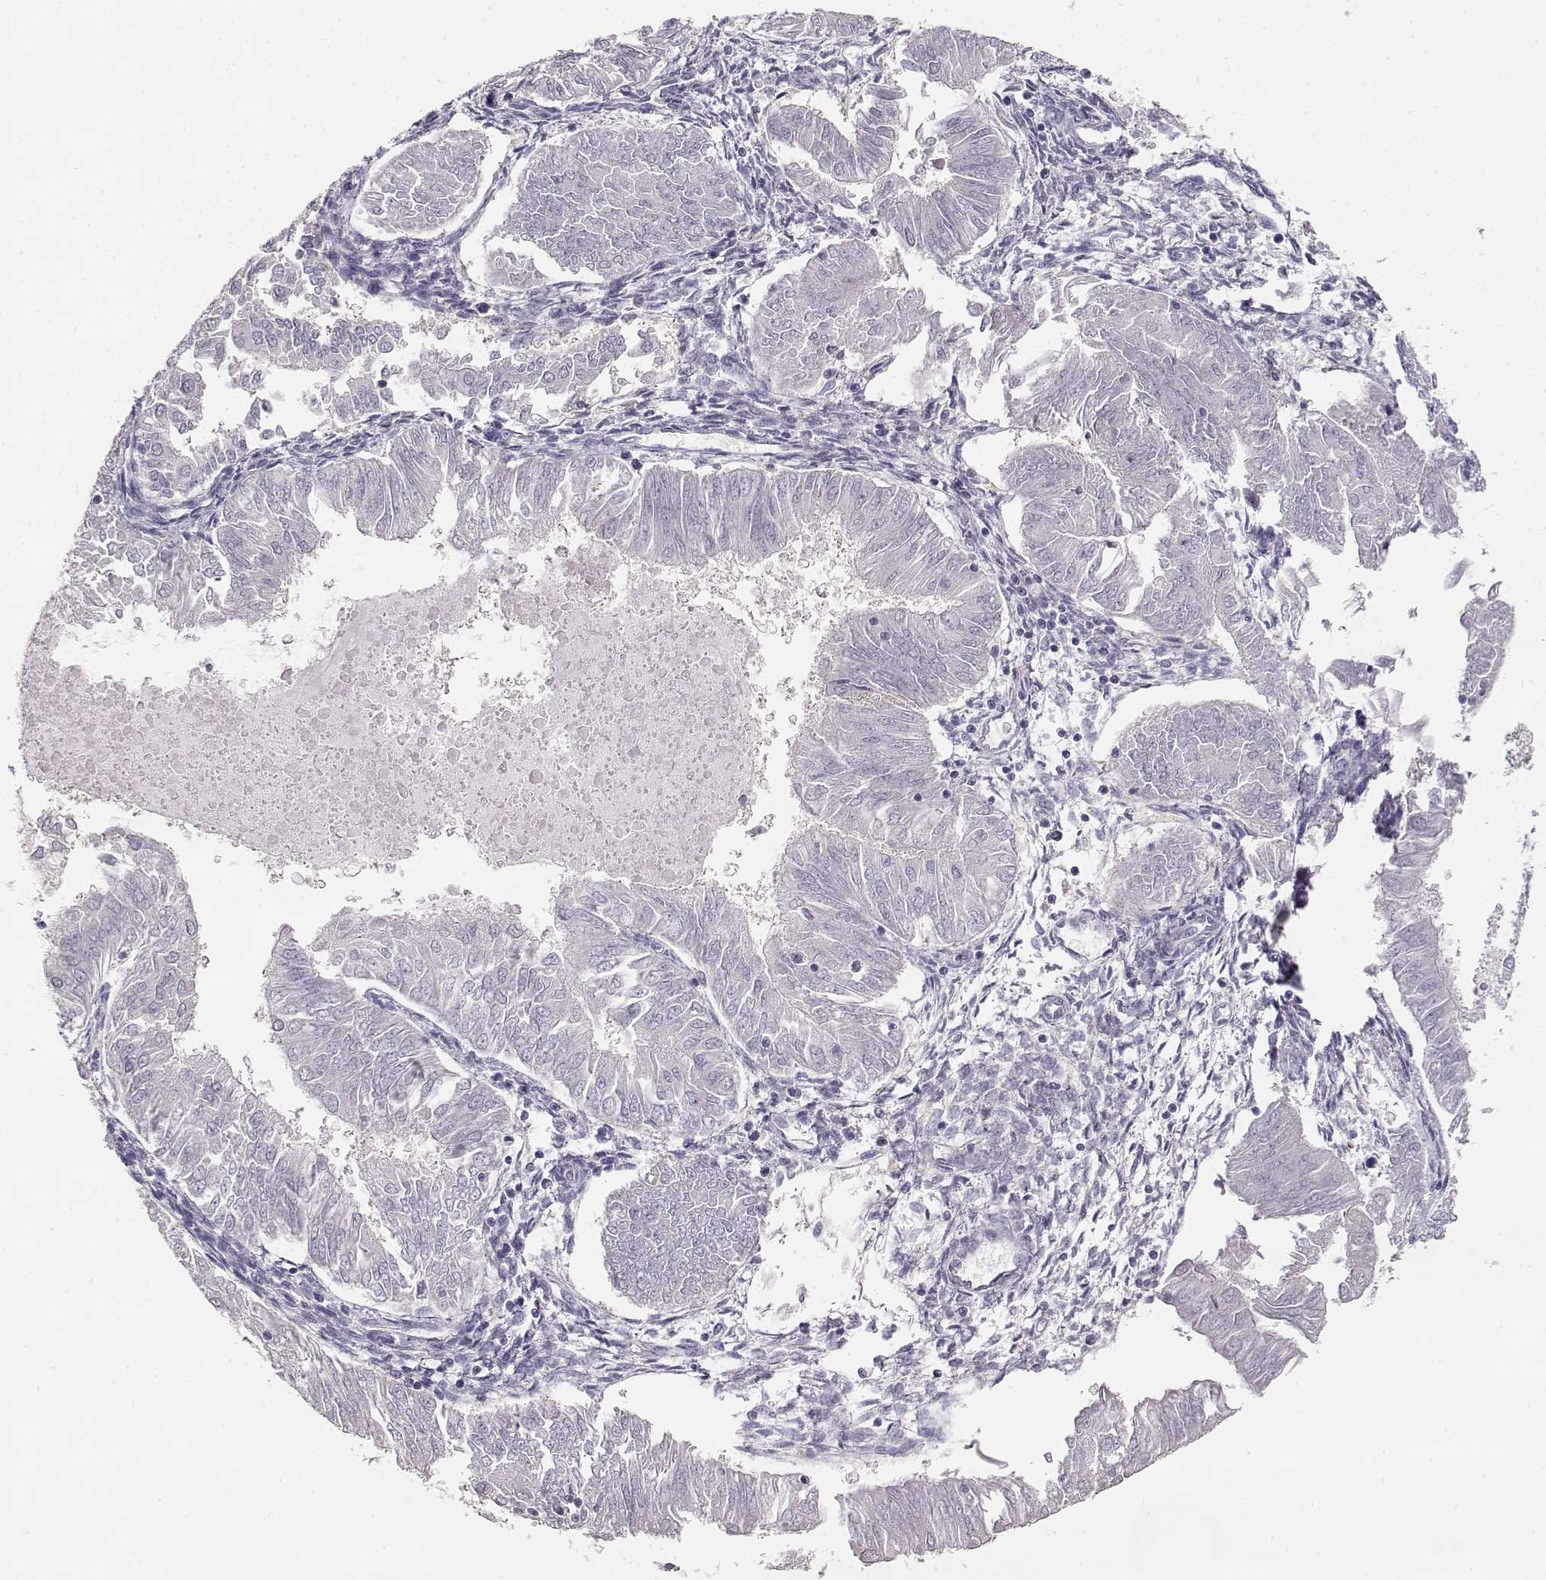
{"staining": {"intensity": "negative", "quantity": "none", "location": "none"}, "tissue": "endometrial cancer", "cell_type": "Tumor cells", "image_type": "cancer", "snomed": [{"axis": "morphology", "description": "Adenocarcinoma, NOS"}, {"axis": "topography", "description": "Endometrium"}], "caption": "Endometrial cancer was stained to show a protein in brown. There is no significant staining in tumor cells.", "gene": "NDRG4", "patient": {"sex": "female", "age": 53}}